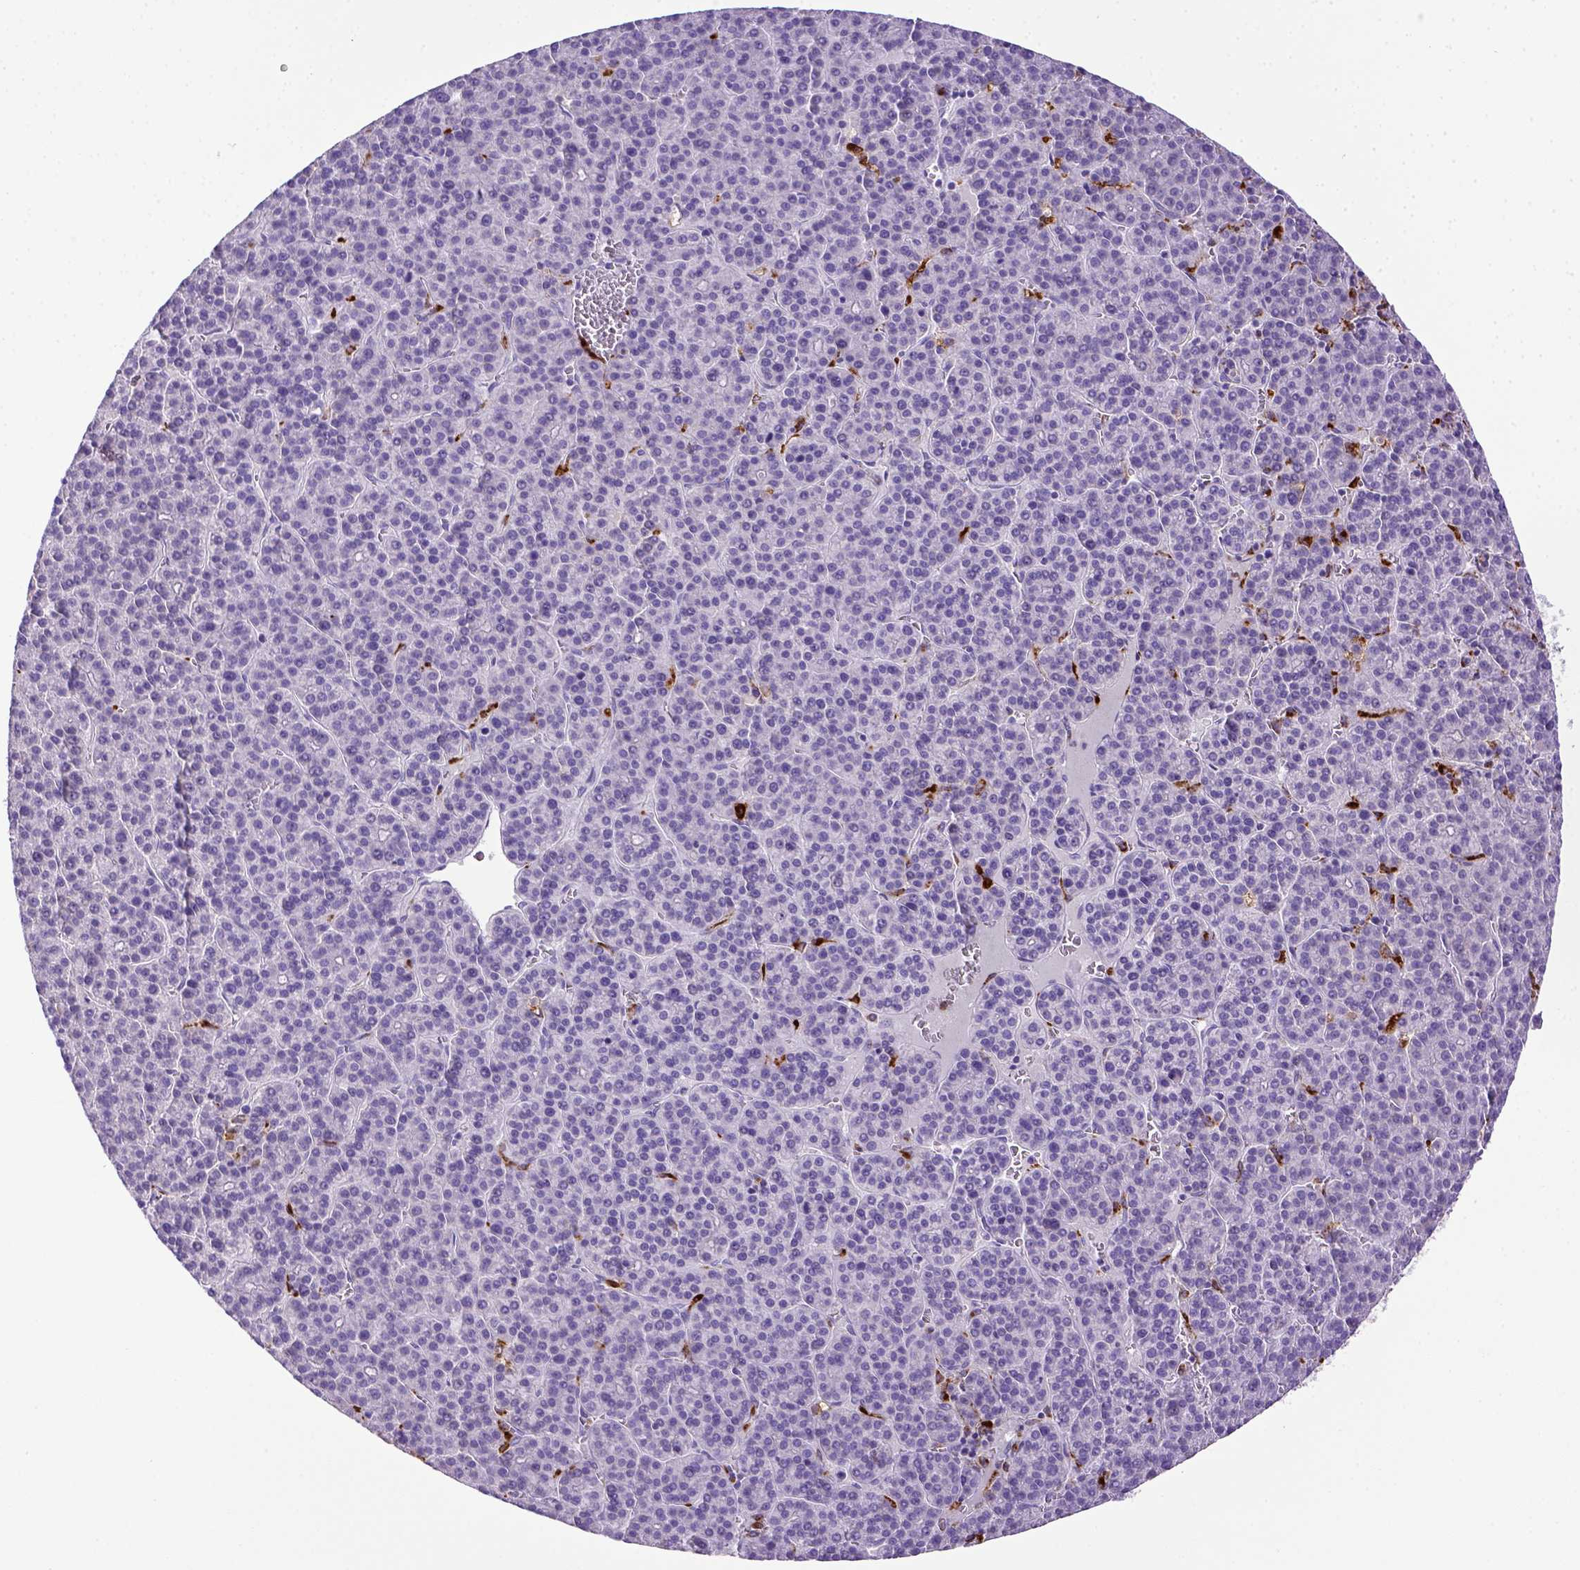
{"staining": {"intensity": "negative", "quantity": "none", "location": "none"}, "tissue": "liver cancer", "cell_type": "Tumor cells", "image_type": "cancer", "snomed": [{"axis": "morphology", "description": "Carcinoma, Hepatocellular, NOS"}, {"axis": "topography", "description": "Liver"}], "caption": "Immunohistochemistry (IHC) photomicrograph of neoplastic tissue: liver cancer stained with DAB (3,3'-diaminobenzidine) shows no significant protein staining in tumor cells.", "gene": "CD68", "patient": {"sex": "female", "age": 58}}